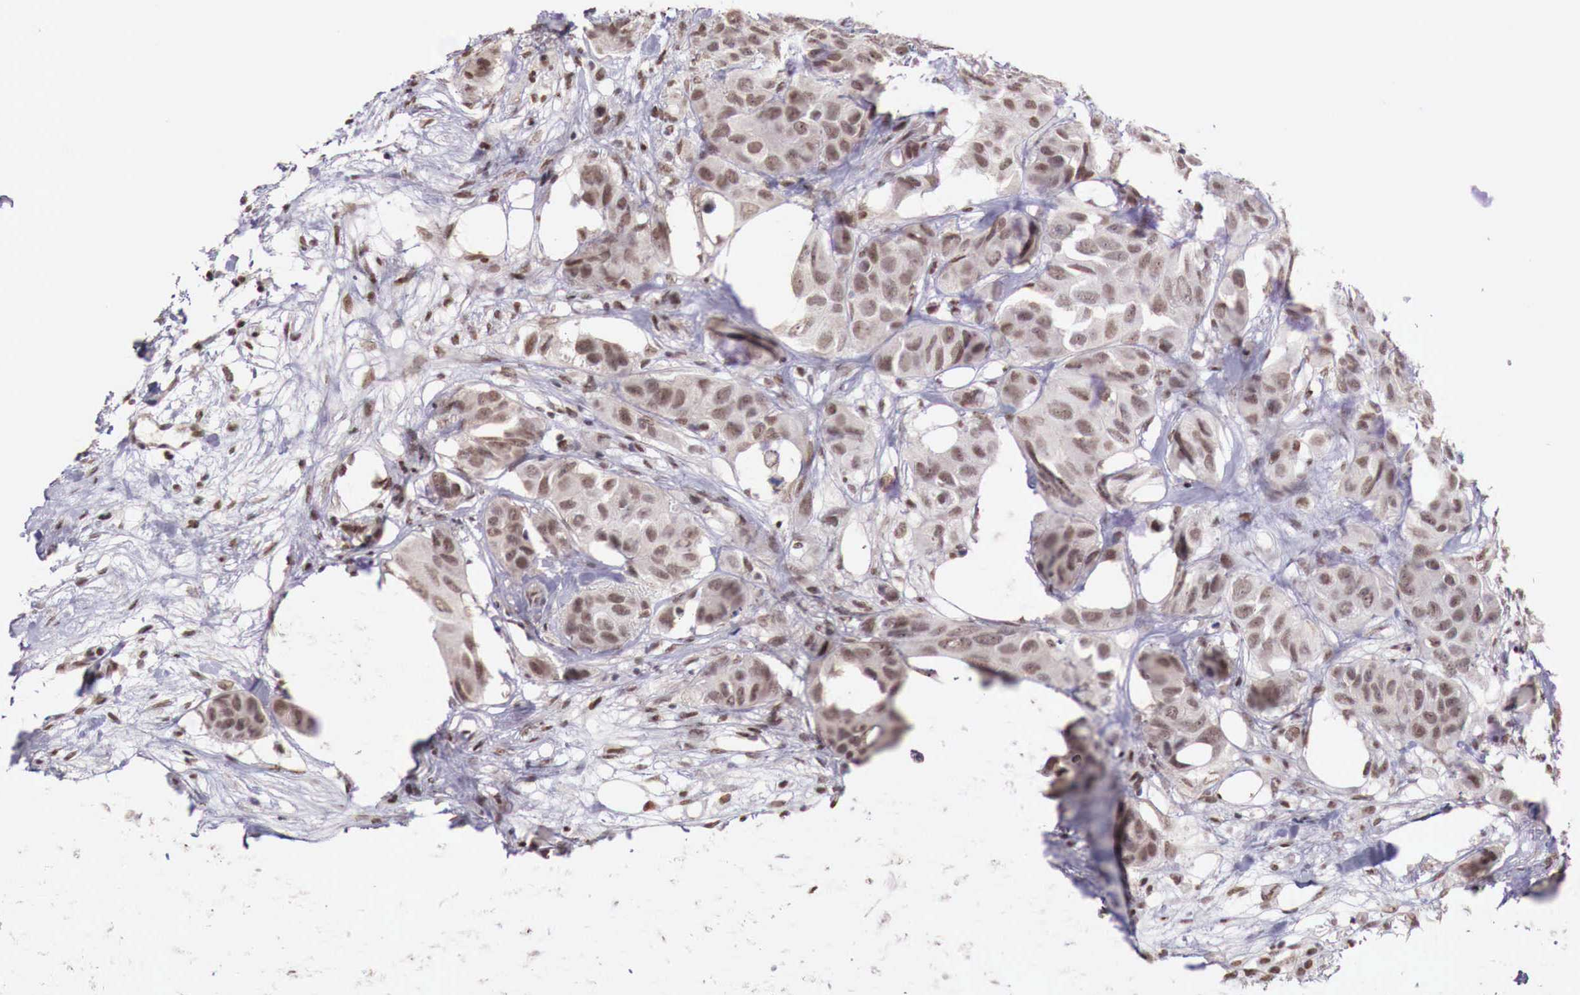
{"staining": {"intensity": "moderate", "quantity": ">75%", "location": "cytoplasmic/membranous,nuclear"}, "tissue": "breast cancer", "cell_type": "Tumor cells", "image_type": "cancer", "snomed": [{"axis": "morphology", "description": "Duct carcinoma"}, {"axis": "topography", "description": "Breast"}], "caption": "IHC of breast intraductal carcinoma demonstrates medium levels of moderate cytoplasmic/membranous and nuclear staining in approximately >75% of tumor cells.", "gene": "FOXP2", "patient": {"sex": "female", "age": 68}}